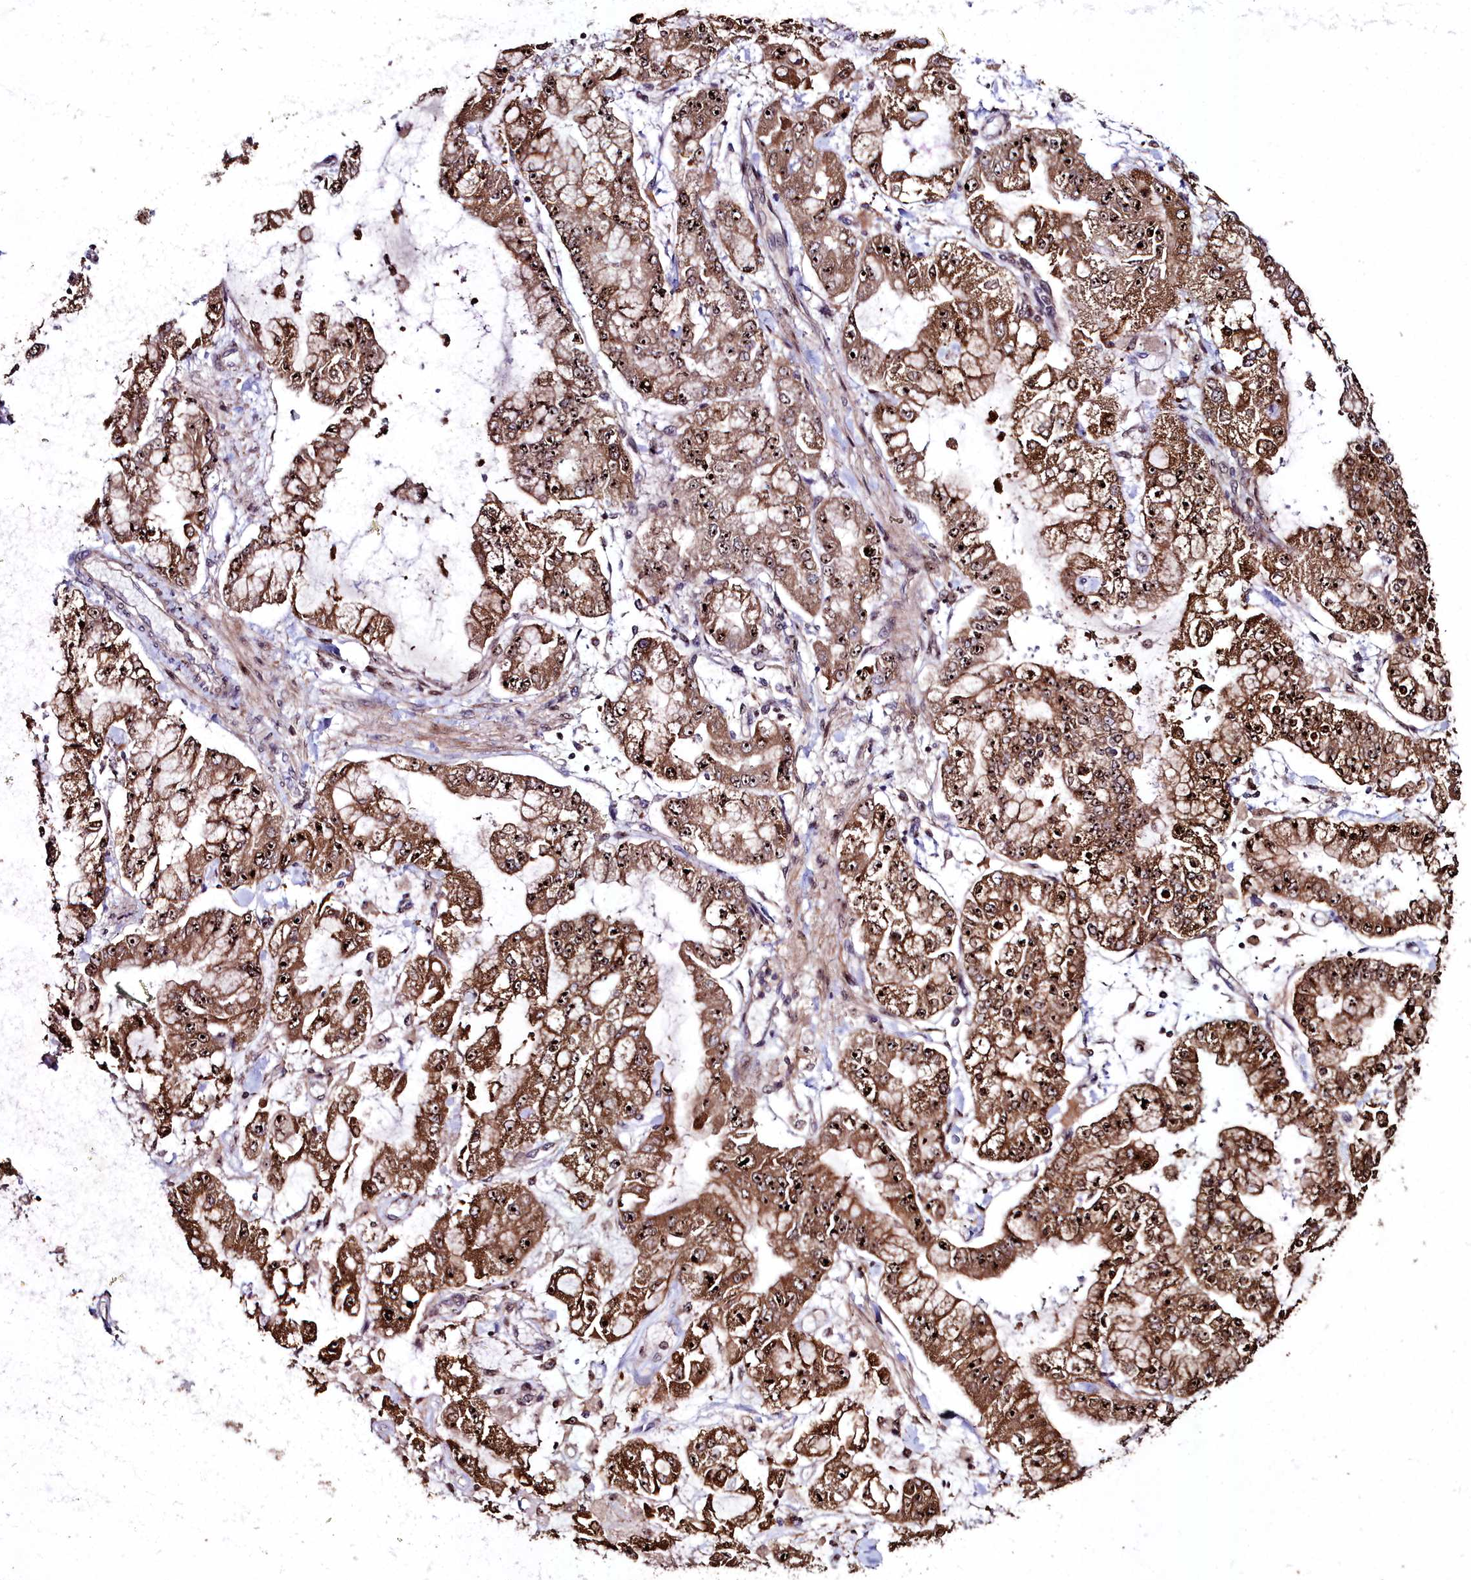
{"staining": {"intensity": "strong", "quantity": ">75%", "location": "cytoplasmic/membranous,nuclear"}, "tissue": "stomach cancer", "cell_type": "Tumor cells", "image_type": "cancer", "snomed": [{"axis": "morphology", "description": "Normal tissue, NOS"}, {"axis": "morphology", "description": "Adenocarcinoma, NOS"}, {"axis": "topography", "description": "Stomach, upper"}, {"axis": "topography", "description": "Stomach"}], "caption": "Immunohistochemical staining of human stomach adenocarcinoma shows high levels of strong cytoplasmic/membranous and nuclear expression in about >75% of tumor cells.", "gene": "AMBRA1", "patient": {"sex": "male", "age": 76}}